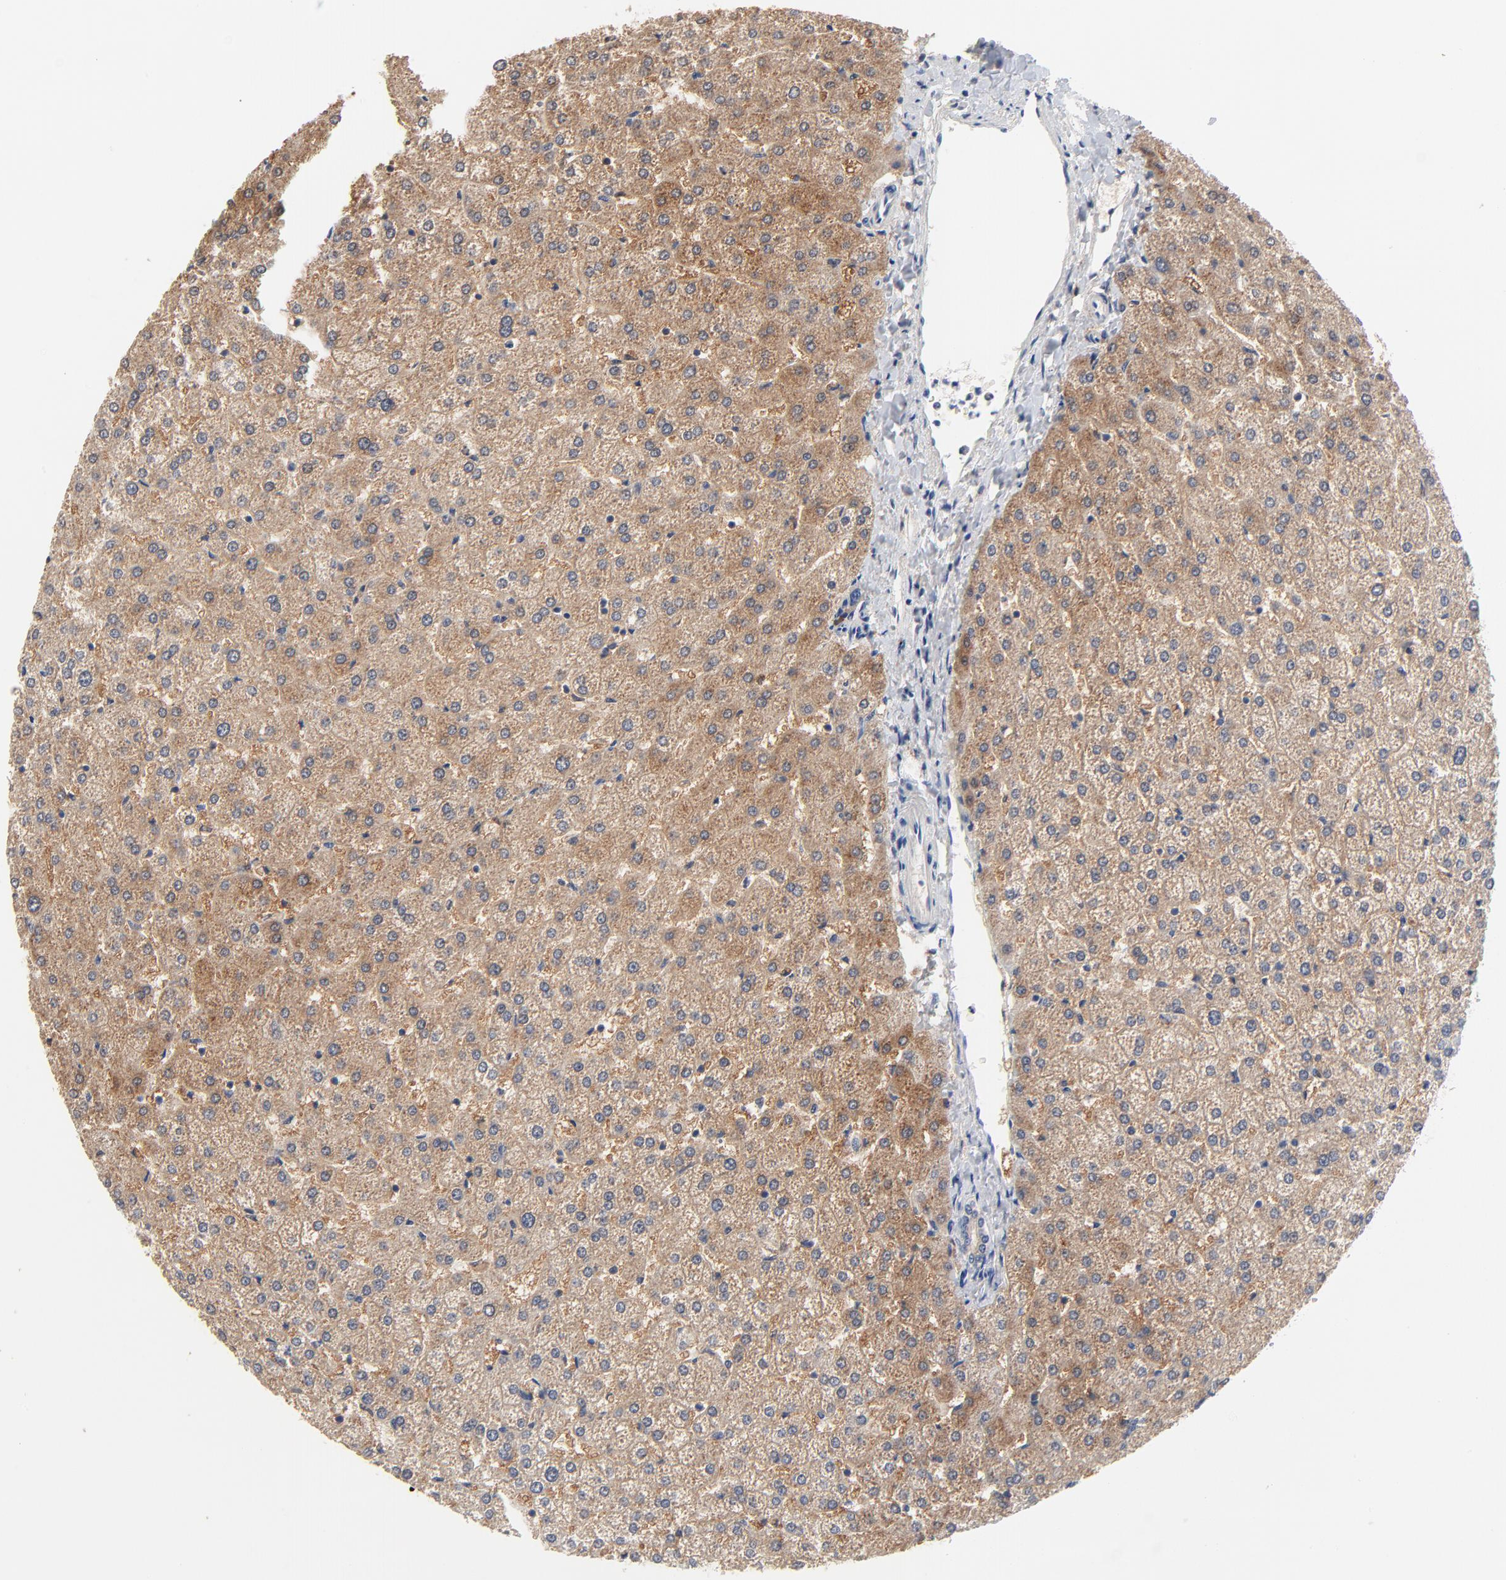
{"staining": {"intensity": "weak", "quantity": ">75%", "location": "cytoplasmic/membranous"}, "tissue": "liver", "cell_type": "Cholangiocytes", "image_type": "normal", "snomed": [{"axis": "morphology", "description": "Normal tissue, NOS"}, {"axis": "topography", "description": "Liver"}], "caption": "High-power microscopy captured an immunohistochemistry photomicrograph of benign liver, revealing weak cytoplasmic/membranous expression in about >75% of cholangiocytes.", "gene": "FBXL5", "patient": {"sex": "female", "age": 32}}